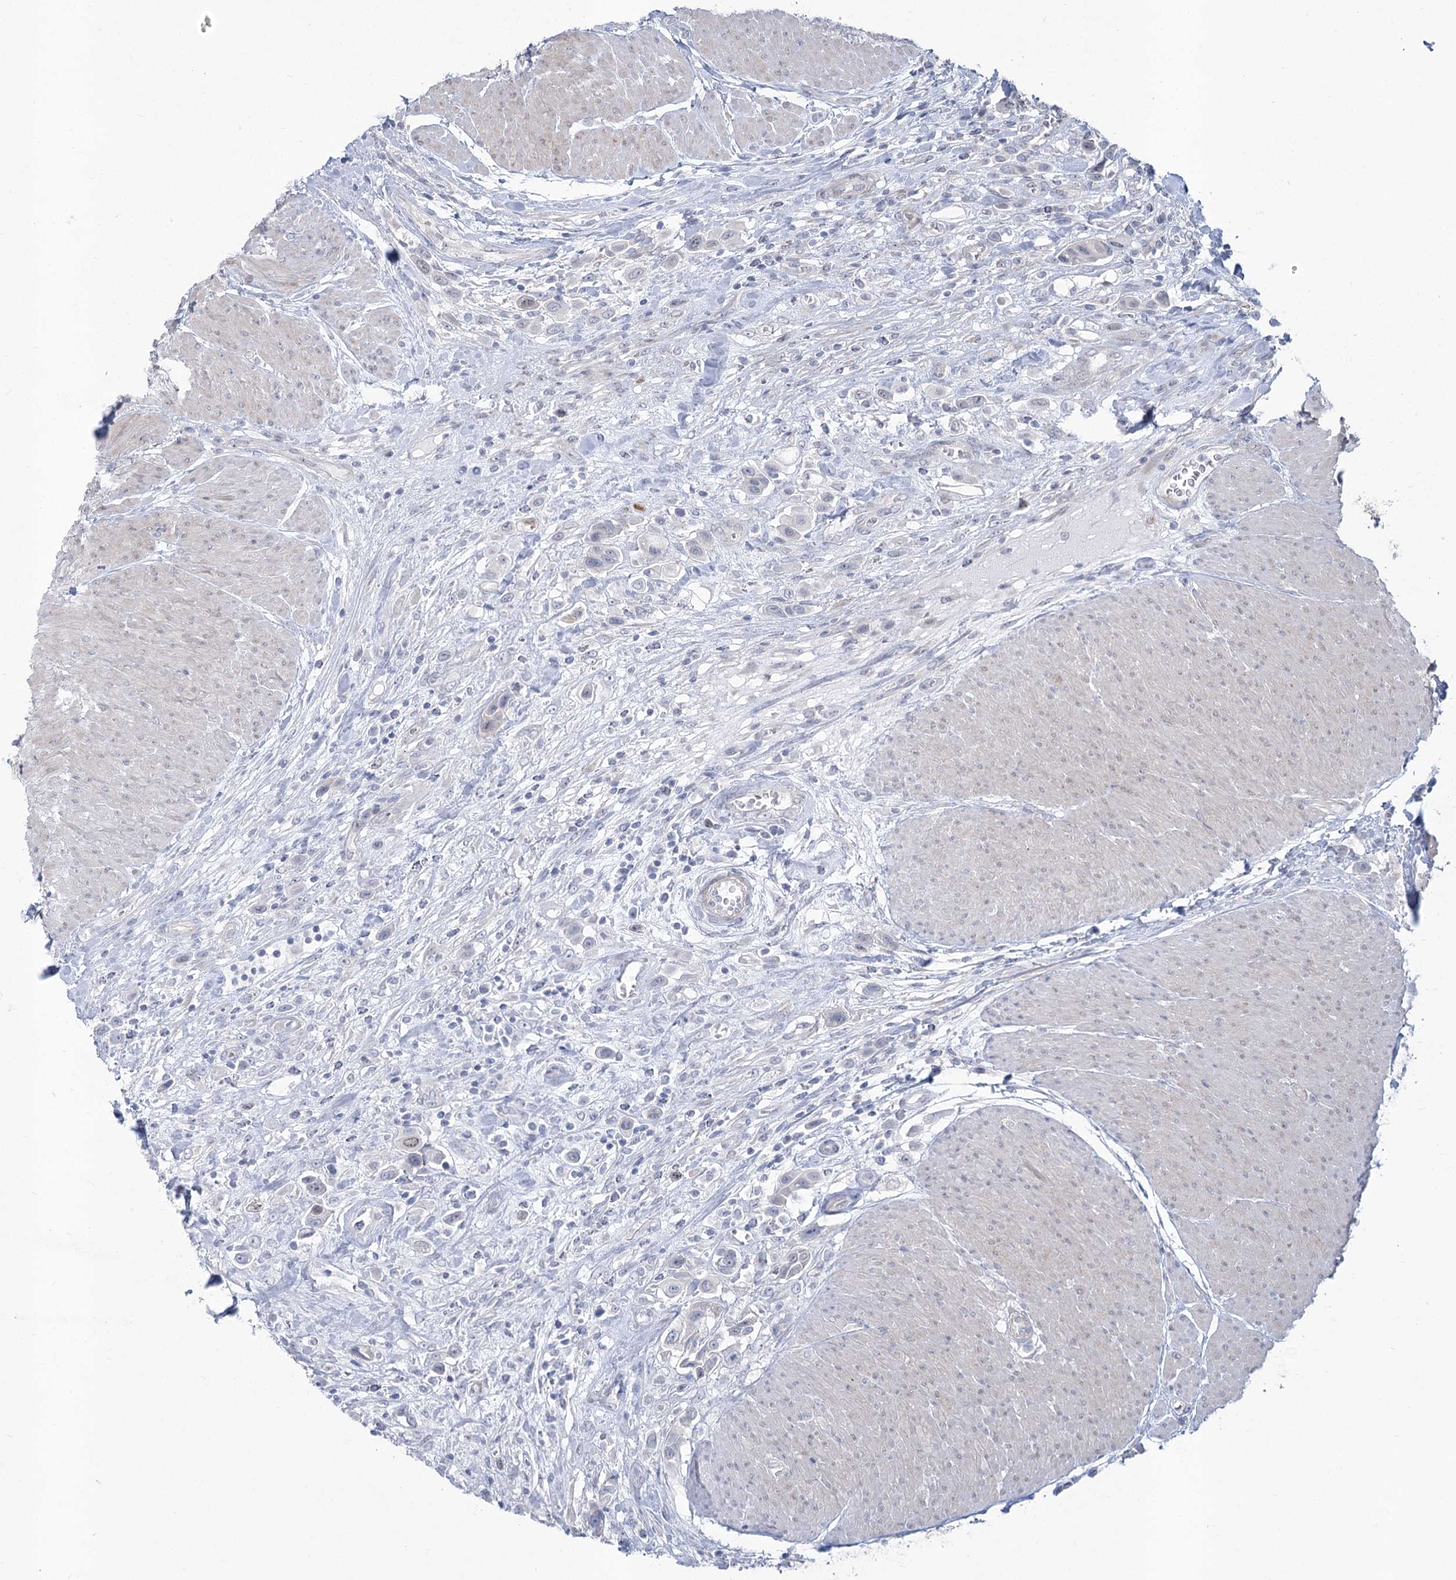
{"staining": {"intensity": "negative", "quantity": "none", "location": "none"}, "tissue": "urothelial cancer", "cell_type": "Tumor cells", "image_type": "cancer", "snomed": [{"axis": "morphology", "description": "Urothelial carcinoma, High grade"}, {"axis": "topography", "description": "Urinary bladder"}], "caption": "High power microscopy histopathology image of an IHC photomicrograph of urothelial cancer, revealing no significant positivity in tumor cells.", "gene": "ABITRAM", "patient": {"sex": "male", "age": 50}}